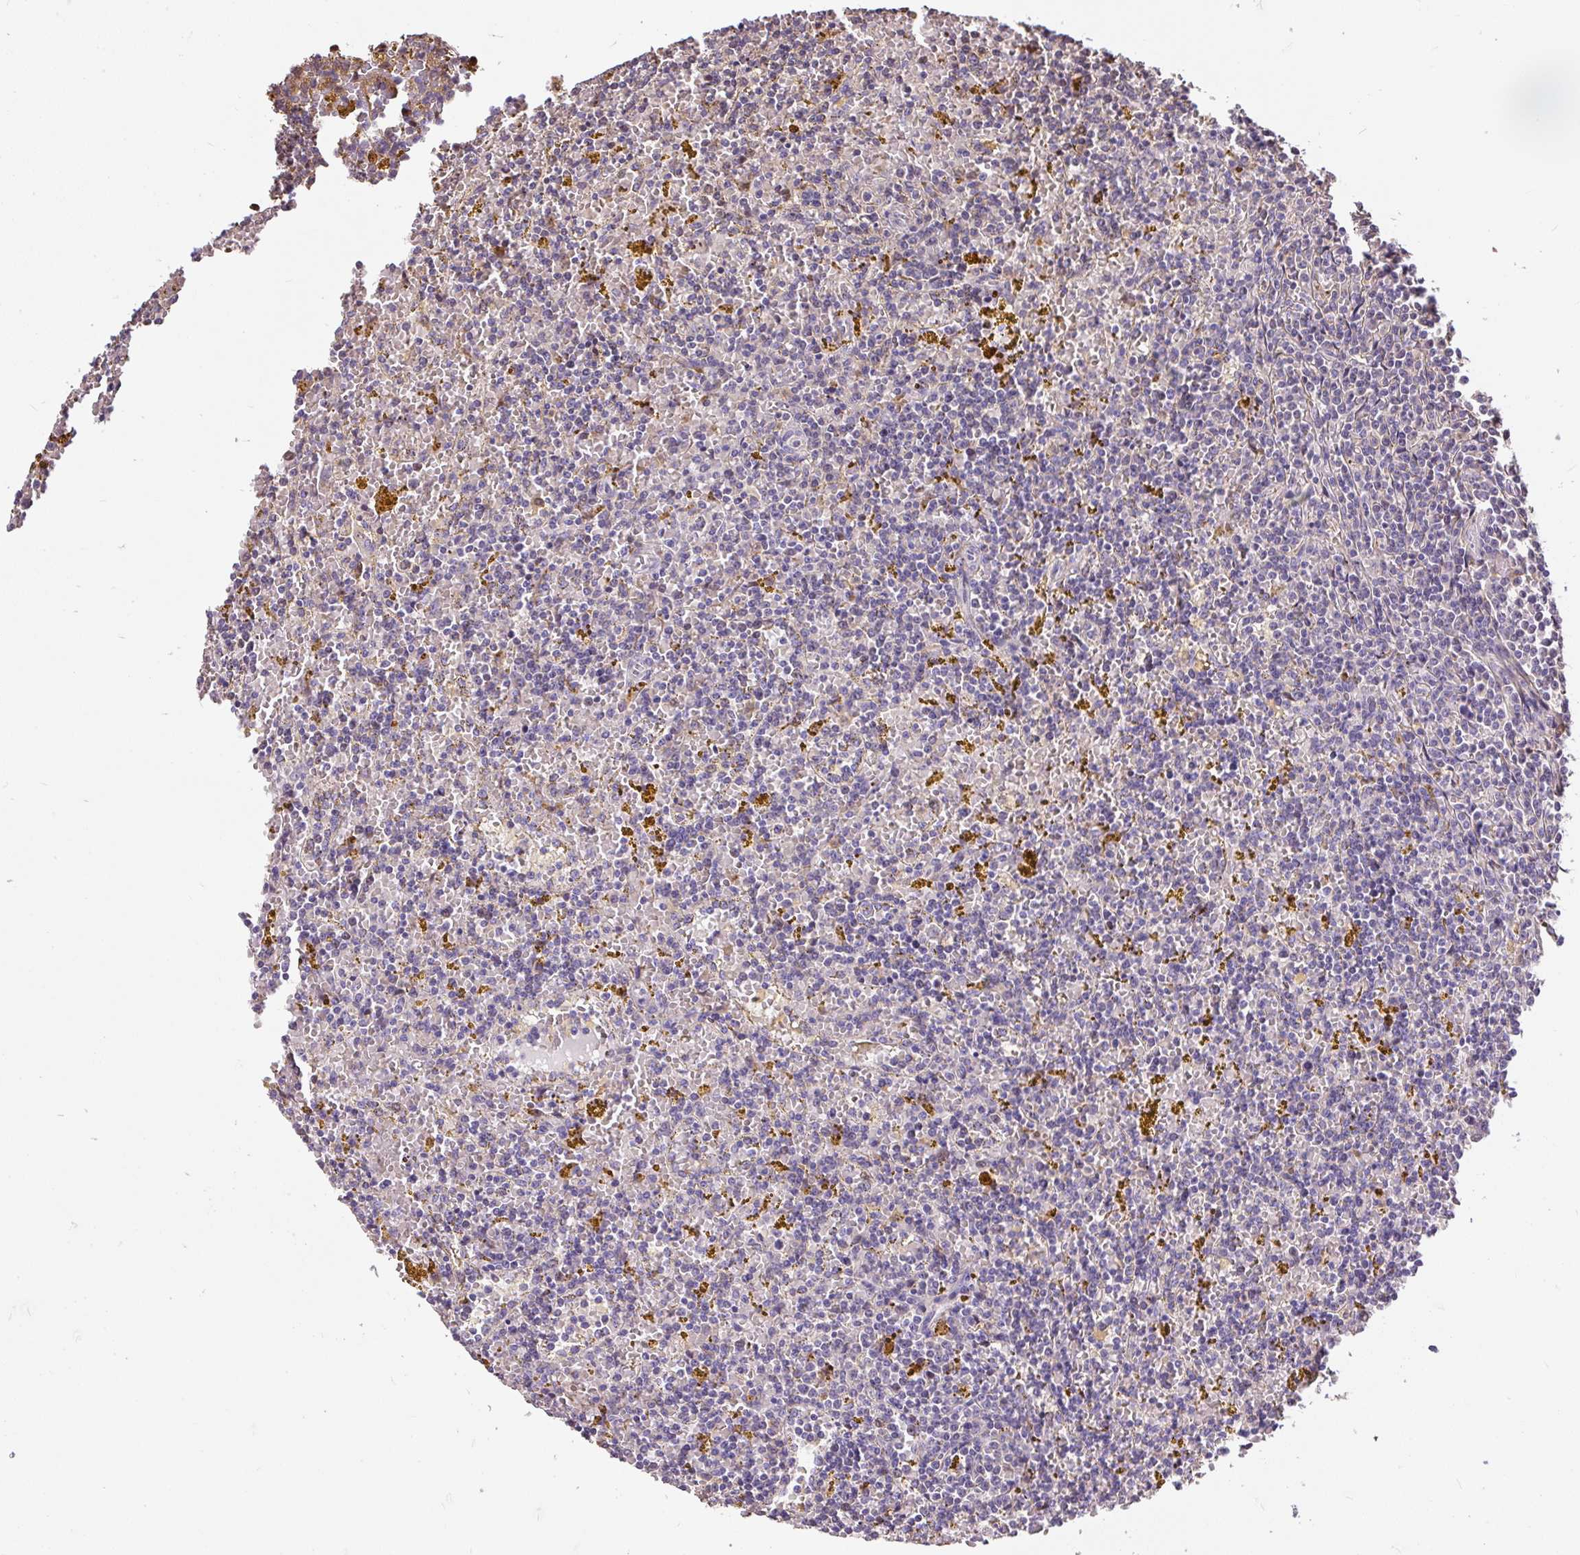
{"staining": {"intensity": "negative", "quantity": "none", "location": "none"}, "tissue": "lymphoma", "cell_type": "Tumor cells", "image_type": "cancer", "snomed": [{"axis": "morphology", "description": "Malignant lymphoma, non-Hodgkin's type, Low grade"}, {"axis": "topography", "description": "Spleen"}, {"axis": "topography", "description": "Lymph node"}], "caption": "A photomicrograph of lymphoma stained for a protein reveals no brown staining in tumor cells.", "gene": "PUS7L", "patient": {"sex": "female", "age": 66}}